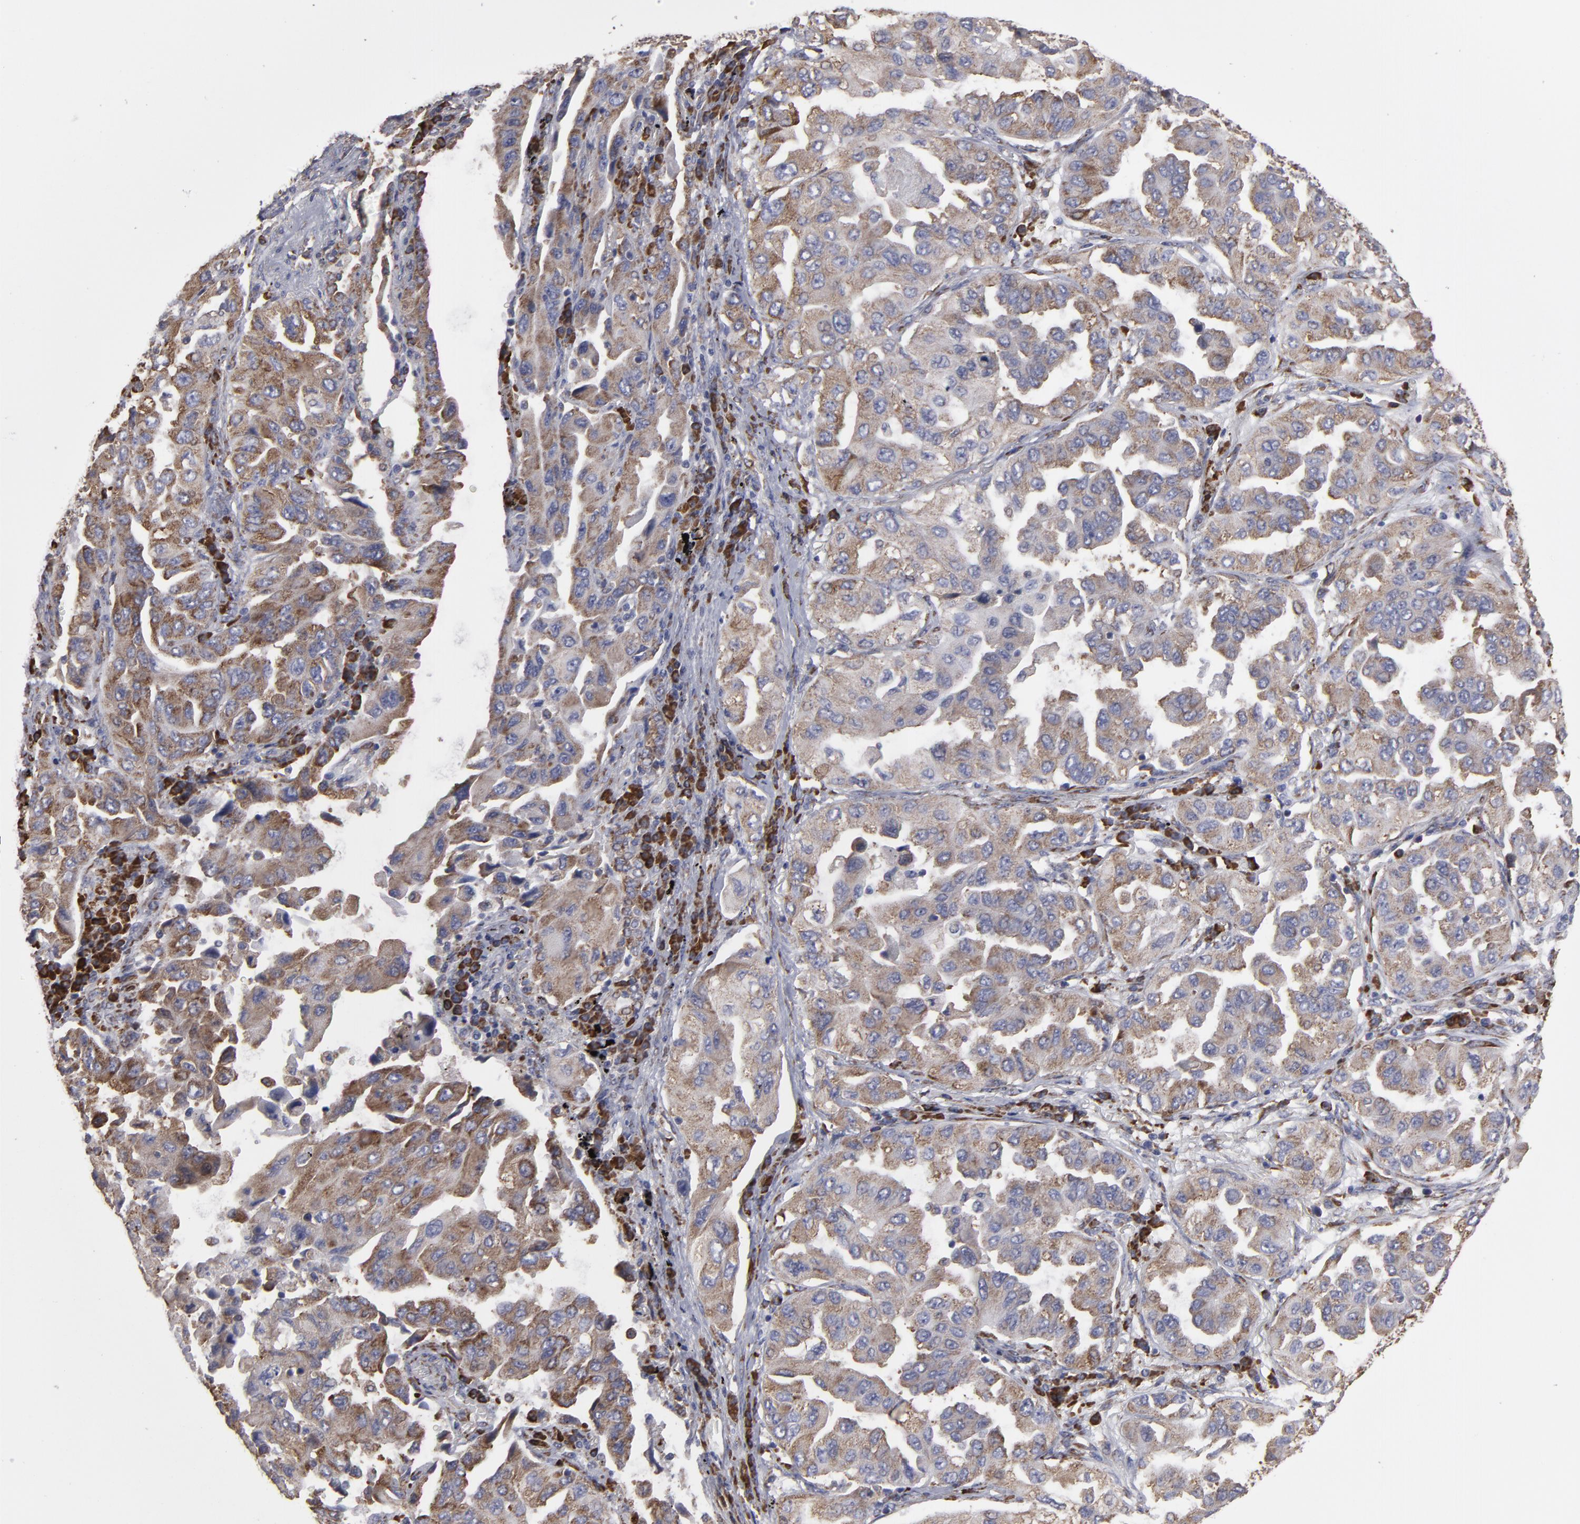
{"staining": {"intensity": "moderate", "quantity": ">75%", "location": "cytoplasmic/membranous"}, "tissue": "lung cancer", "cell_type": "Tumor cells", "image_type": "cancer", "snomed": [{"axis": "morphology", "description": "Adenocarcinoma, NOS"}, {"axis": "topography", "description": "Lung"}], "caption": "Brown immunohistochemical staining in lung adenocarcinoma reveals moderate cytoplasmic/membranous expression in about >75% of tumor cells.", "gene": "SND1", "patient": {"sex": "female", "age": 65}}